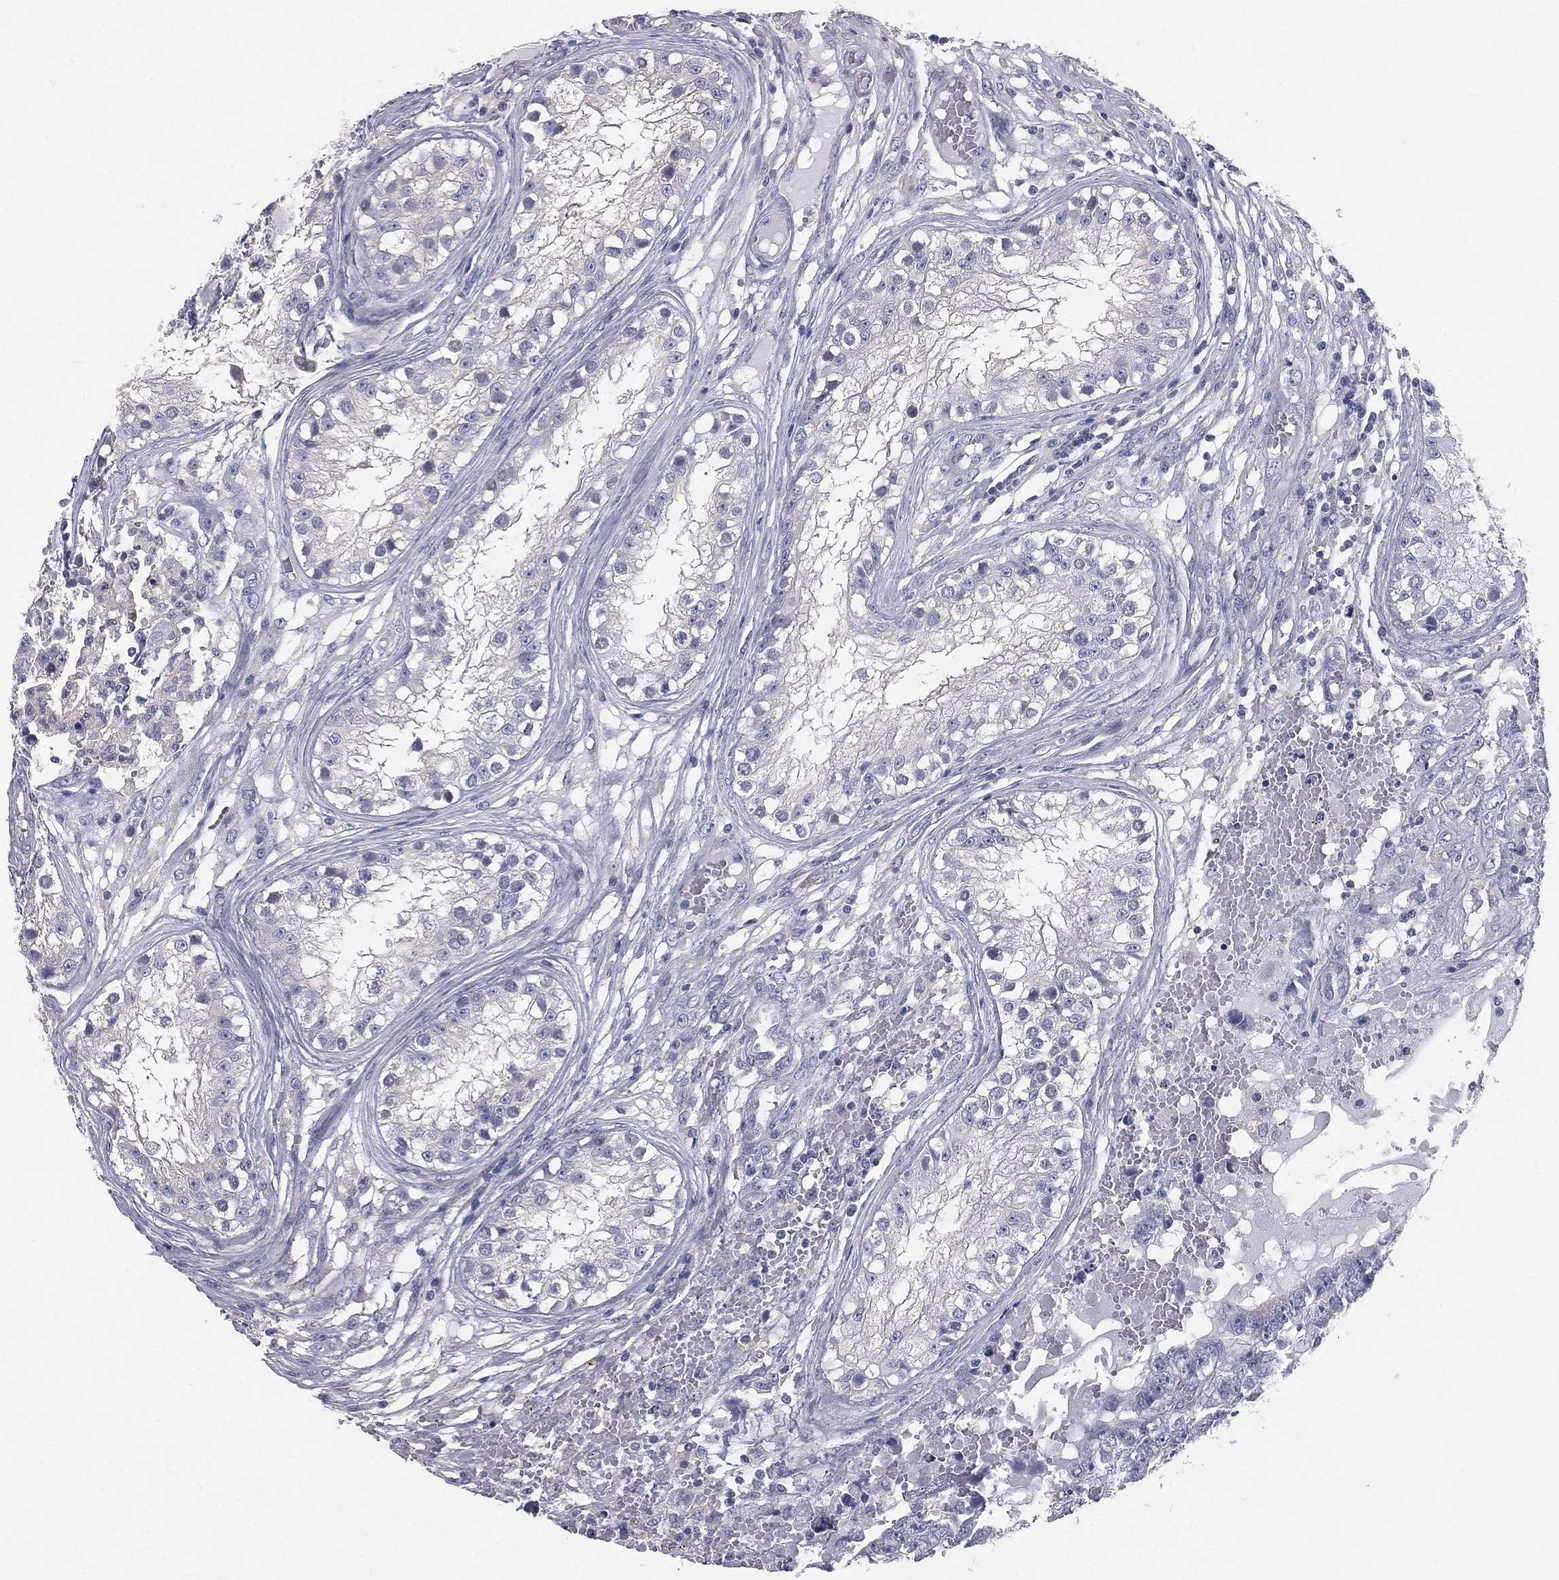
{"staining": {"intensity": "negative", "quantity": "none", "location": "none"}, "tissue": "testis cancer", "cell_type": "Tumor cells", "image_type": "cancer", "snomed": [{"axis": "morphology", "description": "Carcinoma, Embryonal, NOS"}, {"axis": "topography", "description": "Testis"}], "caption": "Tumor cells are negative for brown protein staining in embryonal carcinoma (testis).", "gene": "MUC13", "patient": {"sex": "male", "age": 25}}